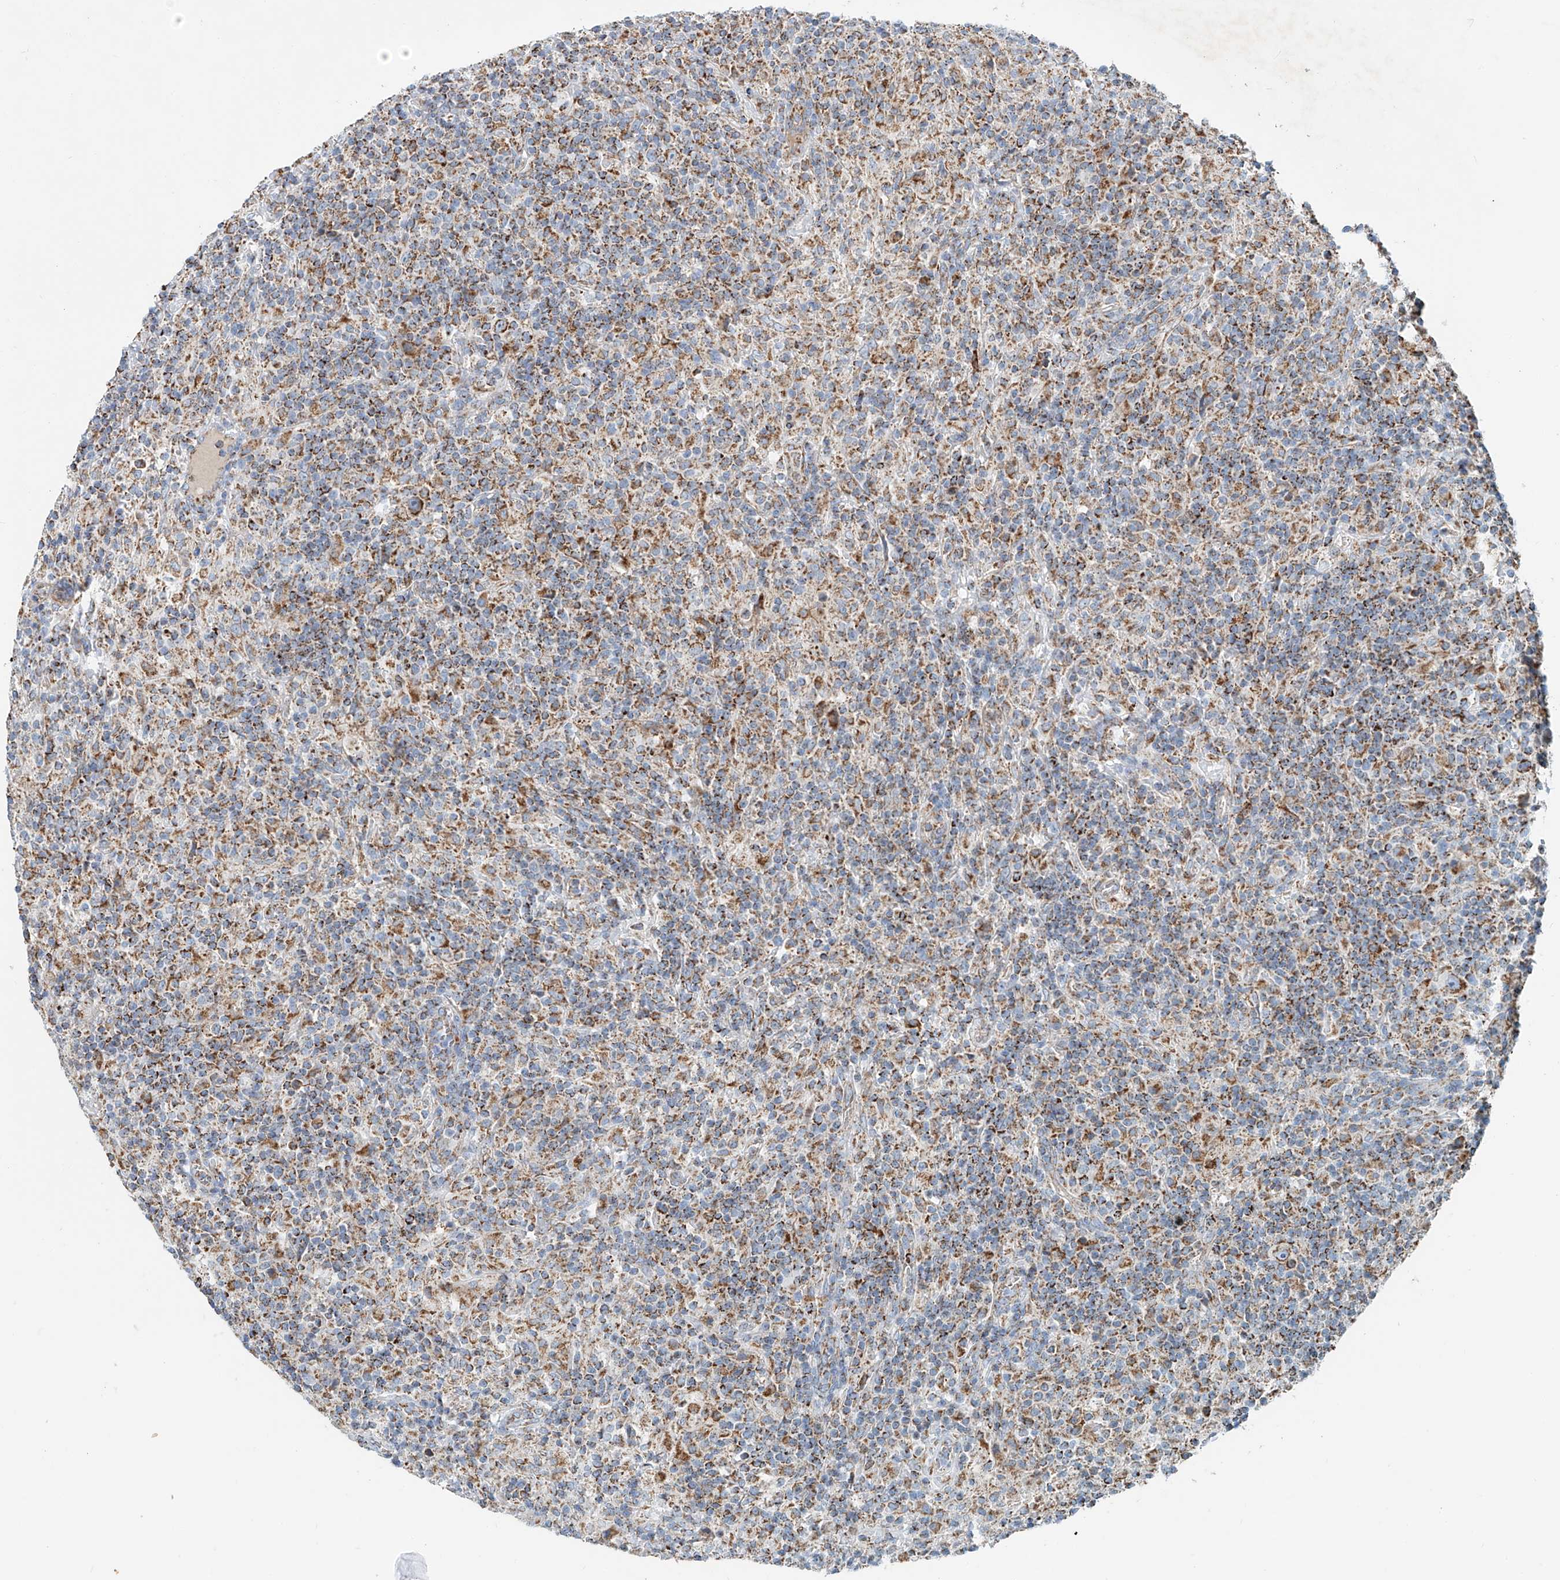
{"staining": {"intensity": "moderate", "quantity": ">75%", "location": "cytoplasmic/membranous"}, "tissue": "lymphoma", "cell_type": "Tumor cells", "image_type": "cancer", "snomed": [{"axis": "morphology", "description": "Hodgkin's disease, NOS"}, {"axis": "topography", "description": "Lymph node"}], "caption": "Lymphoma tissue demonstrates moderate cytoplasmic/membranous positivity in about >75% of tumor cells, visualized by immunohistochemistry. (DAB (3,3'-diaminobenzidine) = brown stain, brightfield microscopy at high magnification).", "gene": "CARD10", "patient": {"sex": "male", "age": 70}}